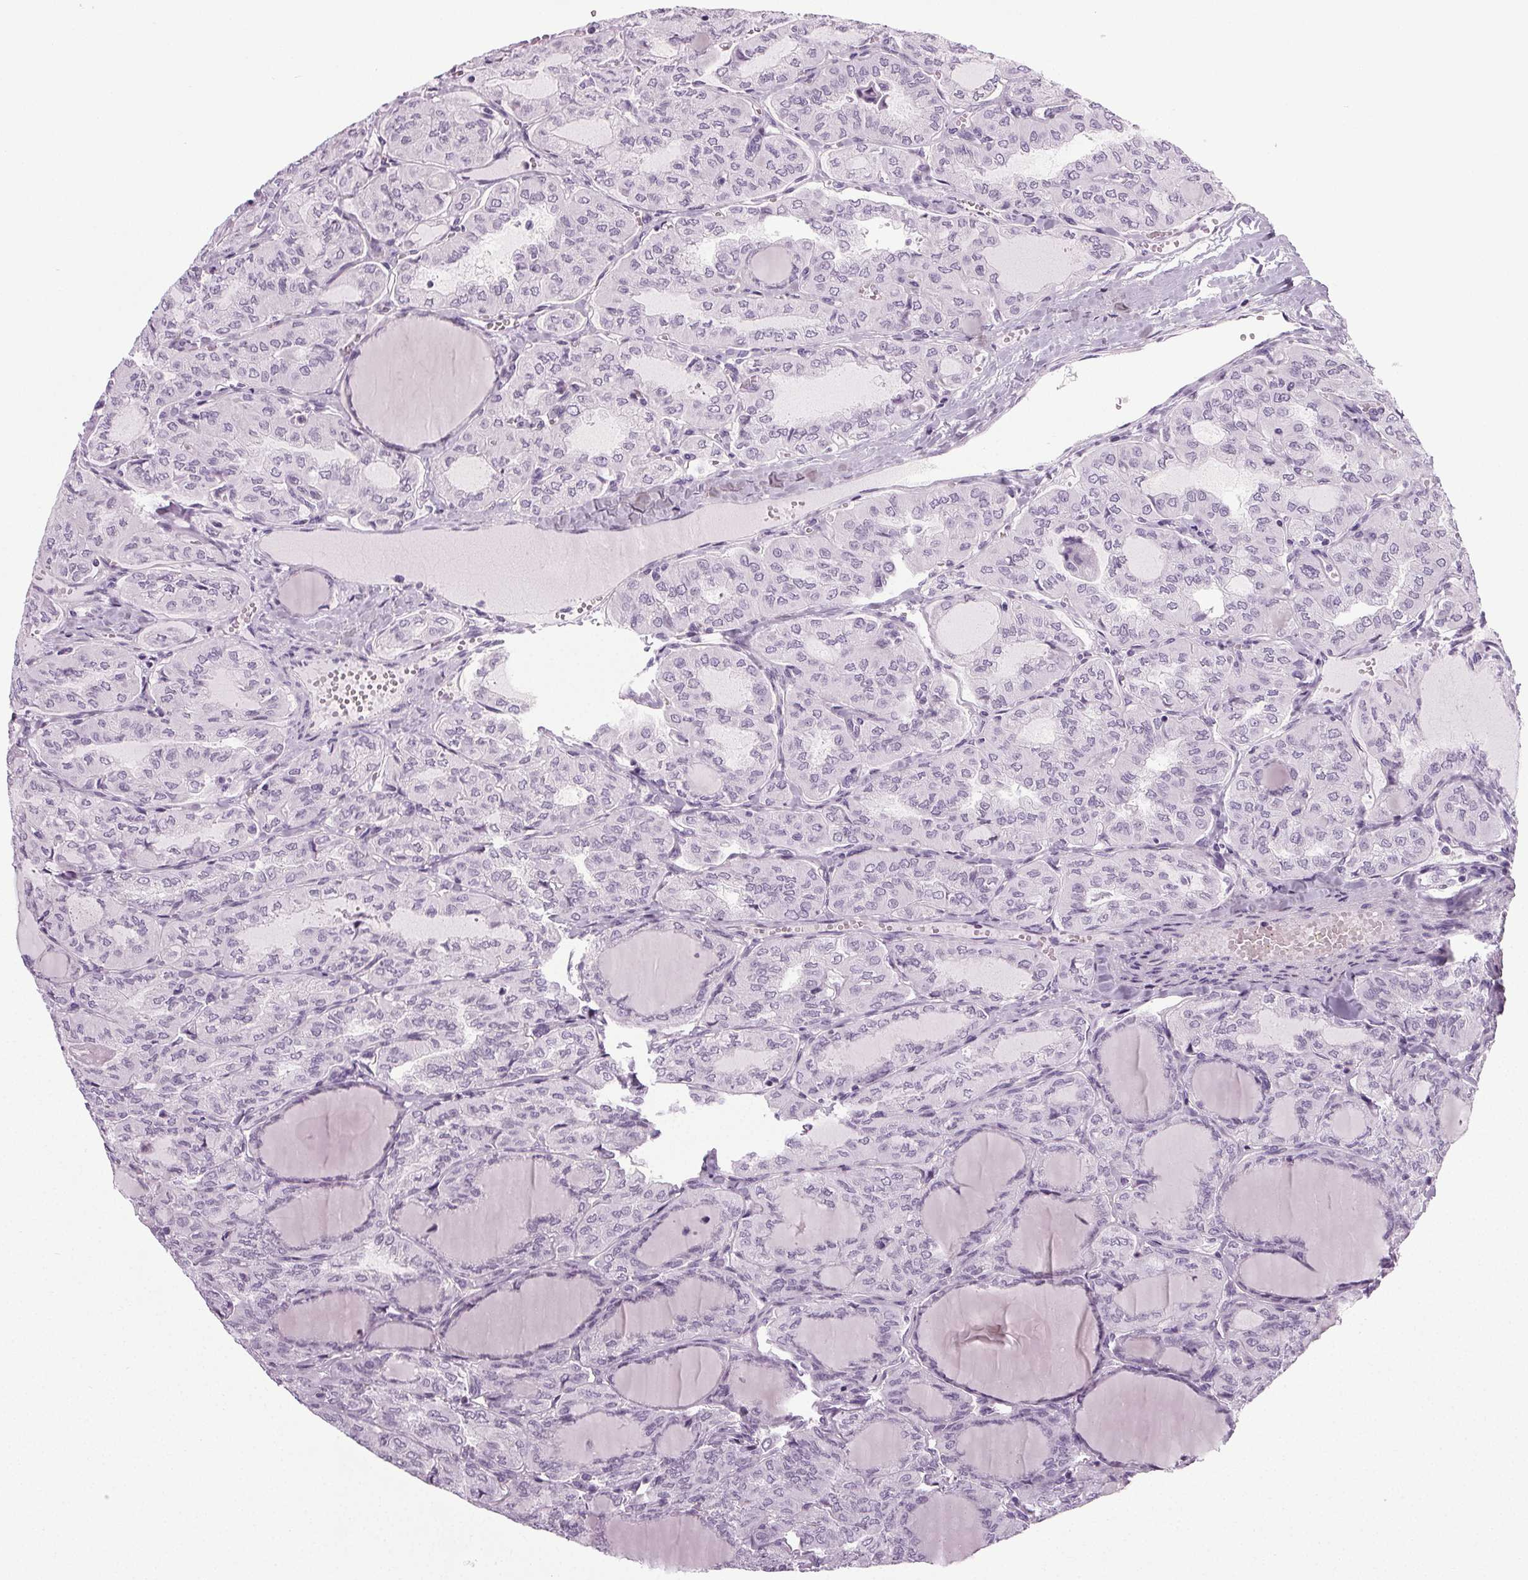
{"staining": {"intensity": "negative", "quantity": "none", "location": "none"}, "tissue": "thyroid cancer", "cell_type": "Tumor cells", "image_type": "cancer", "snomed": [{"axis": "morphology", "description": "Papillary adenocarcinoma, NOS"}, {"axis": "topography", "description": "Thyroid gland"}], "caption": "Immunohistochemical staining of thyroid cancer (papillary adenocarcinoma) displays no significant staining in tumor cells.", "gene": "IGF2BP1", "patient": {"sex": "male", "age": 20}}